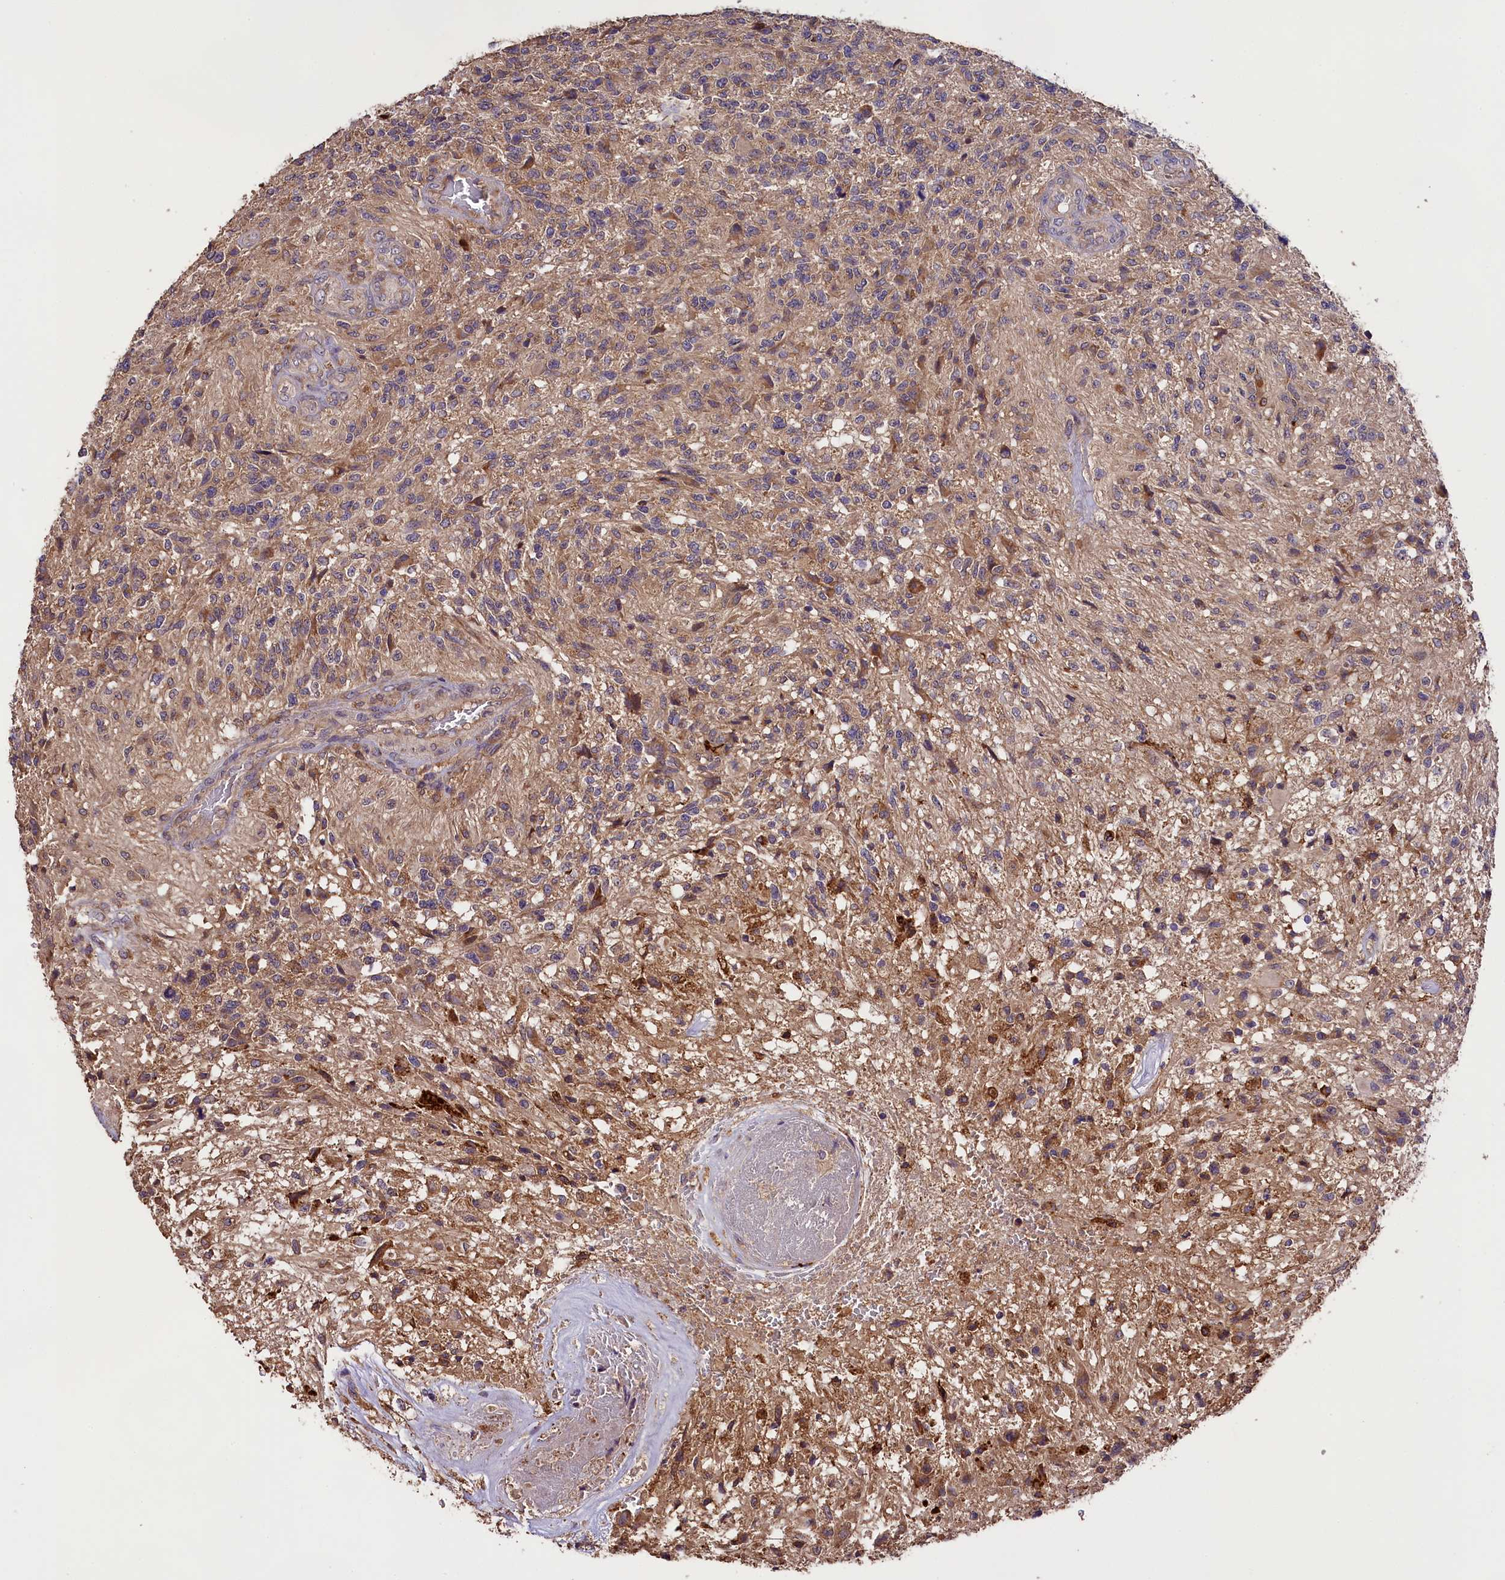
{"staining": {"intensity": "moderate", "quantity": "25%-75%", "location": "cytoplasmic/membranous"}, "tissue": "glioma", "cell_type": "Tumor cells", "image_type": "cancer", "snomed": [{"axis": "morphology", "description": "Glioma, malignant, High grade"}, {"axis": "topography", "description": "Brain"}], "caption": "Immunohistochemistry (IHC) of human malignant glioma (high-grade) reveals medium levels of moderate cytoplasmic/membranous positivity in about 25%-75% of tumor cells.", "gene": "ENKD1", "patient": {"sex": "male", "age": 56}}